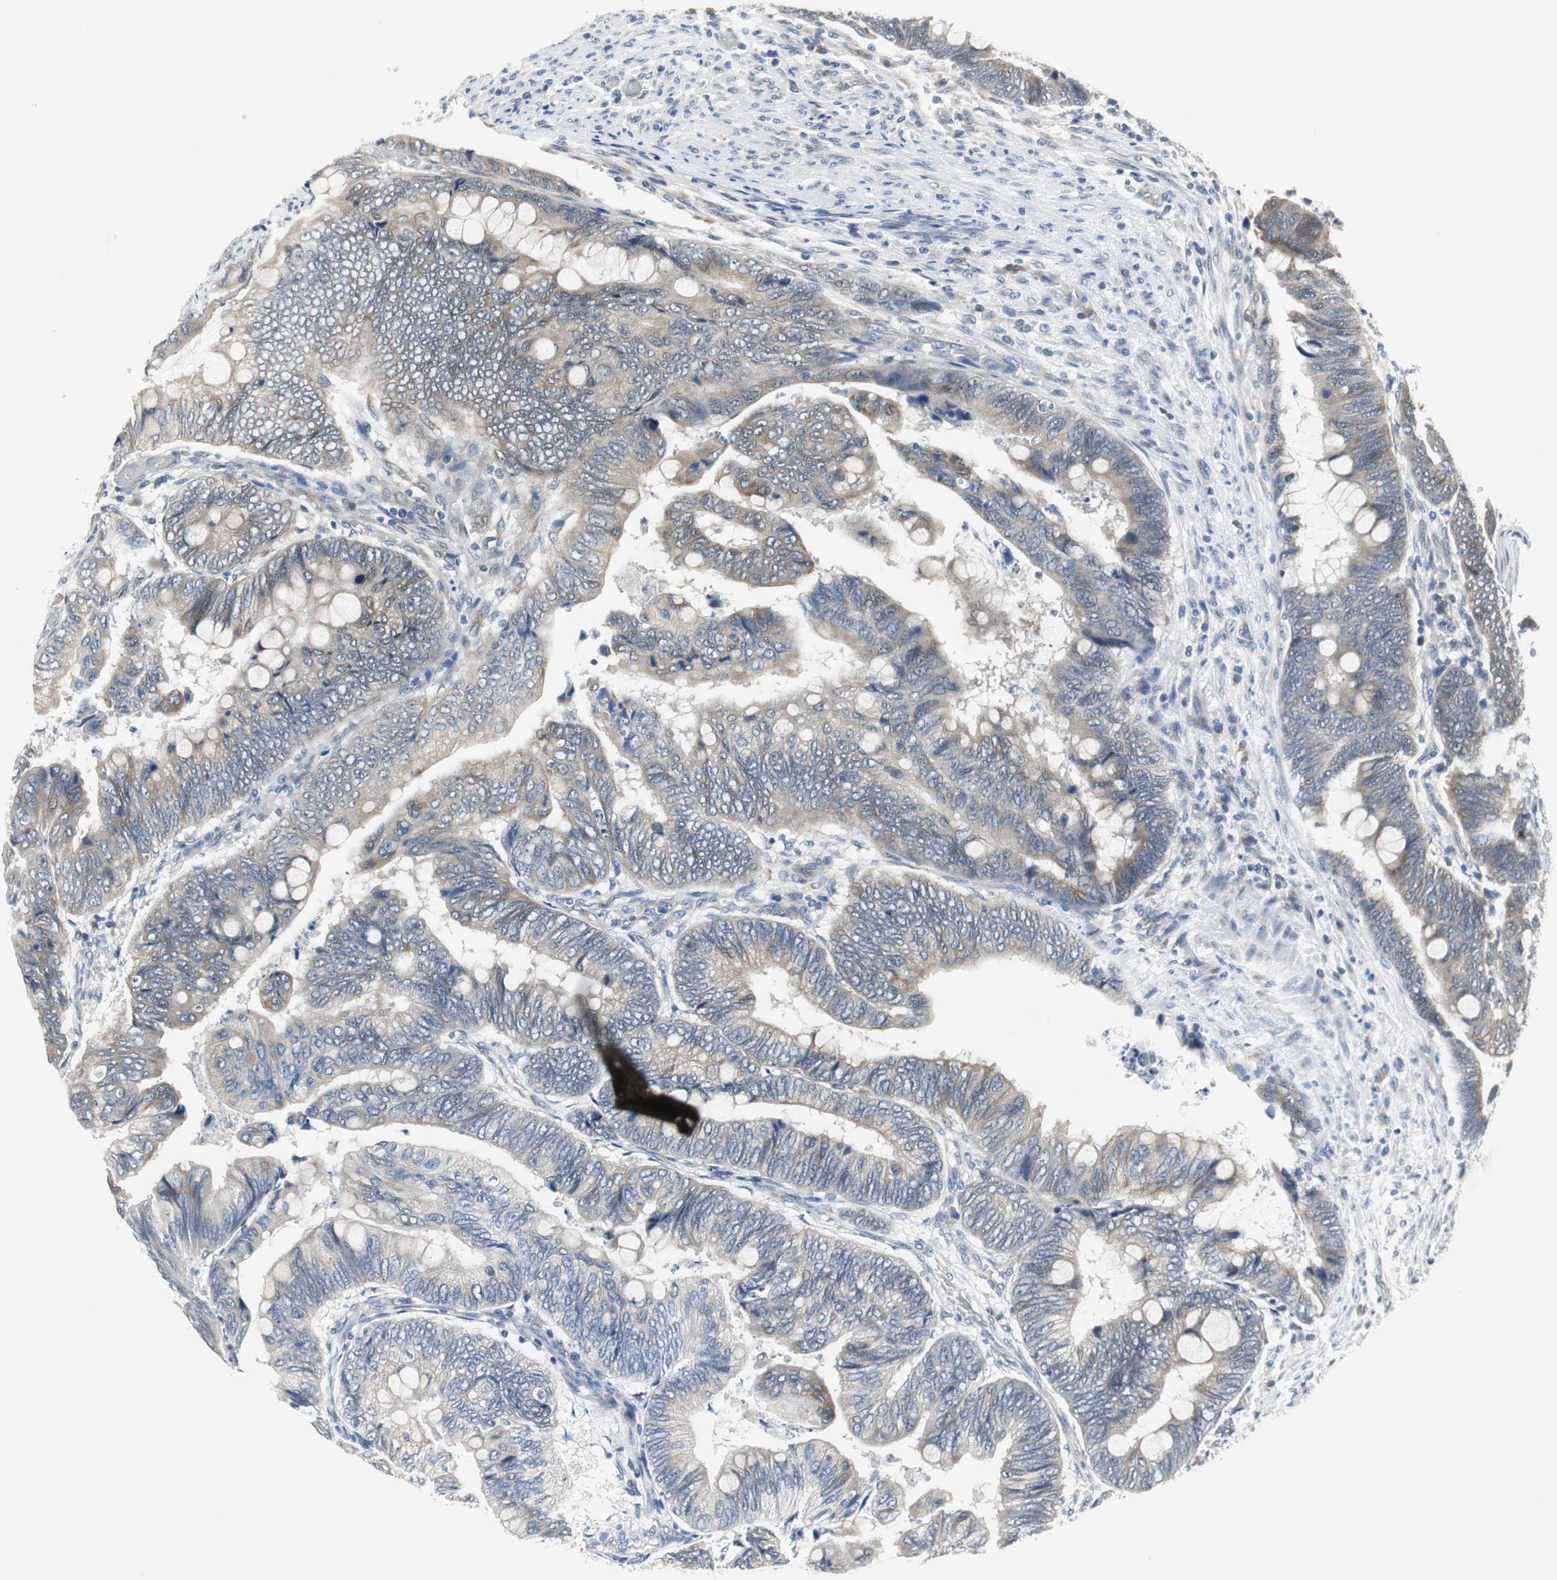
{"staining": {"intensity": "weak", "quantity": ">75%", "location": "cytoplasmic/membranous"}, "tissue": "colorectal cancer", "cell_type": "Tumor cells", "image_type": "cancer", "snomed": [{"axis": "morphology", "description": "Normal tissue, NOS"}, {"axis": "morphology", "description": "Adenocarcinoma, NOS"}, {"axis": "topography", "description": "Rectum"}, {"axis": "topography", "description": "Peripheral nerve tissue"}], "caption": "Colorectal adenocarcinoma was stained to show a protein in brown. There is low levels of weak cytoplasmic/membranous positivity in about >75% of tumor cells.", "gene": "PLAA", "patient": {"sex": "male", "age": 92}}